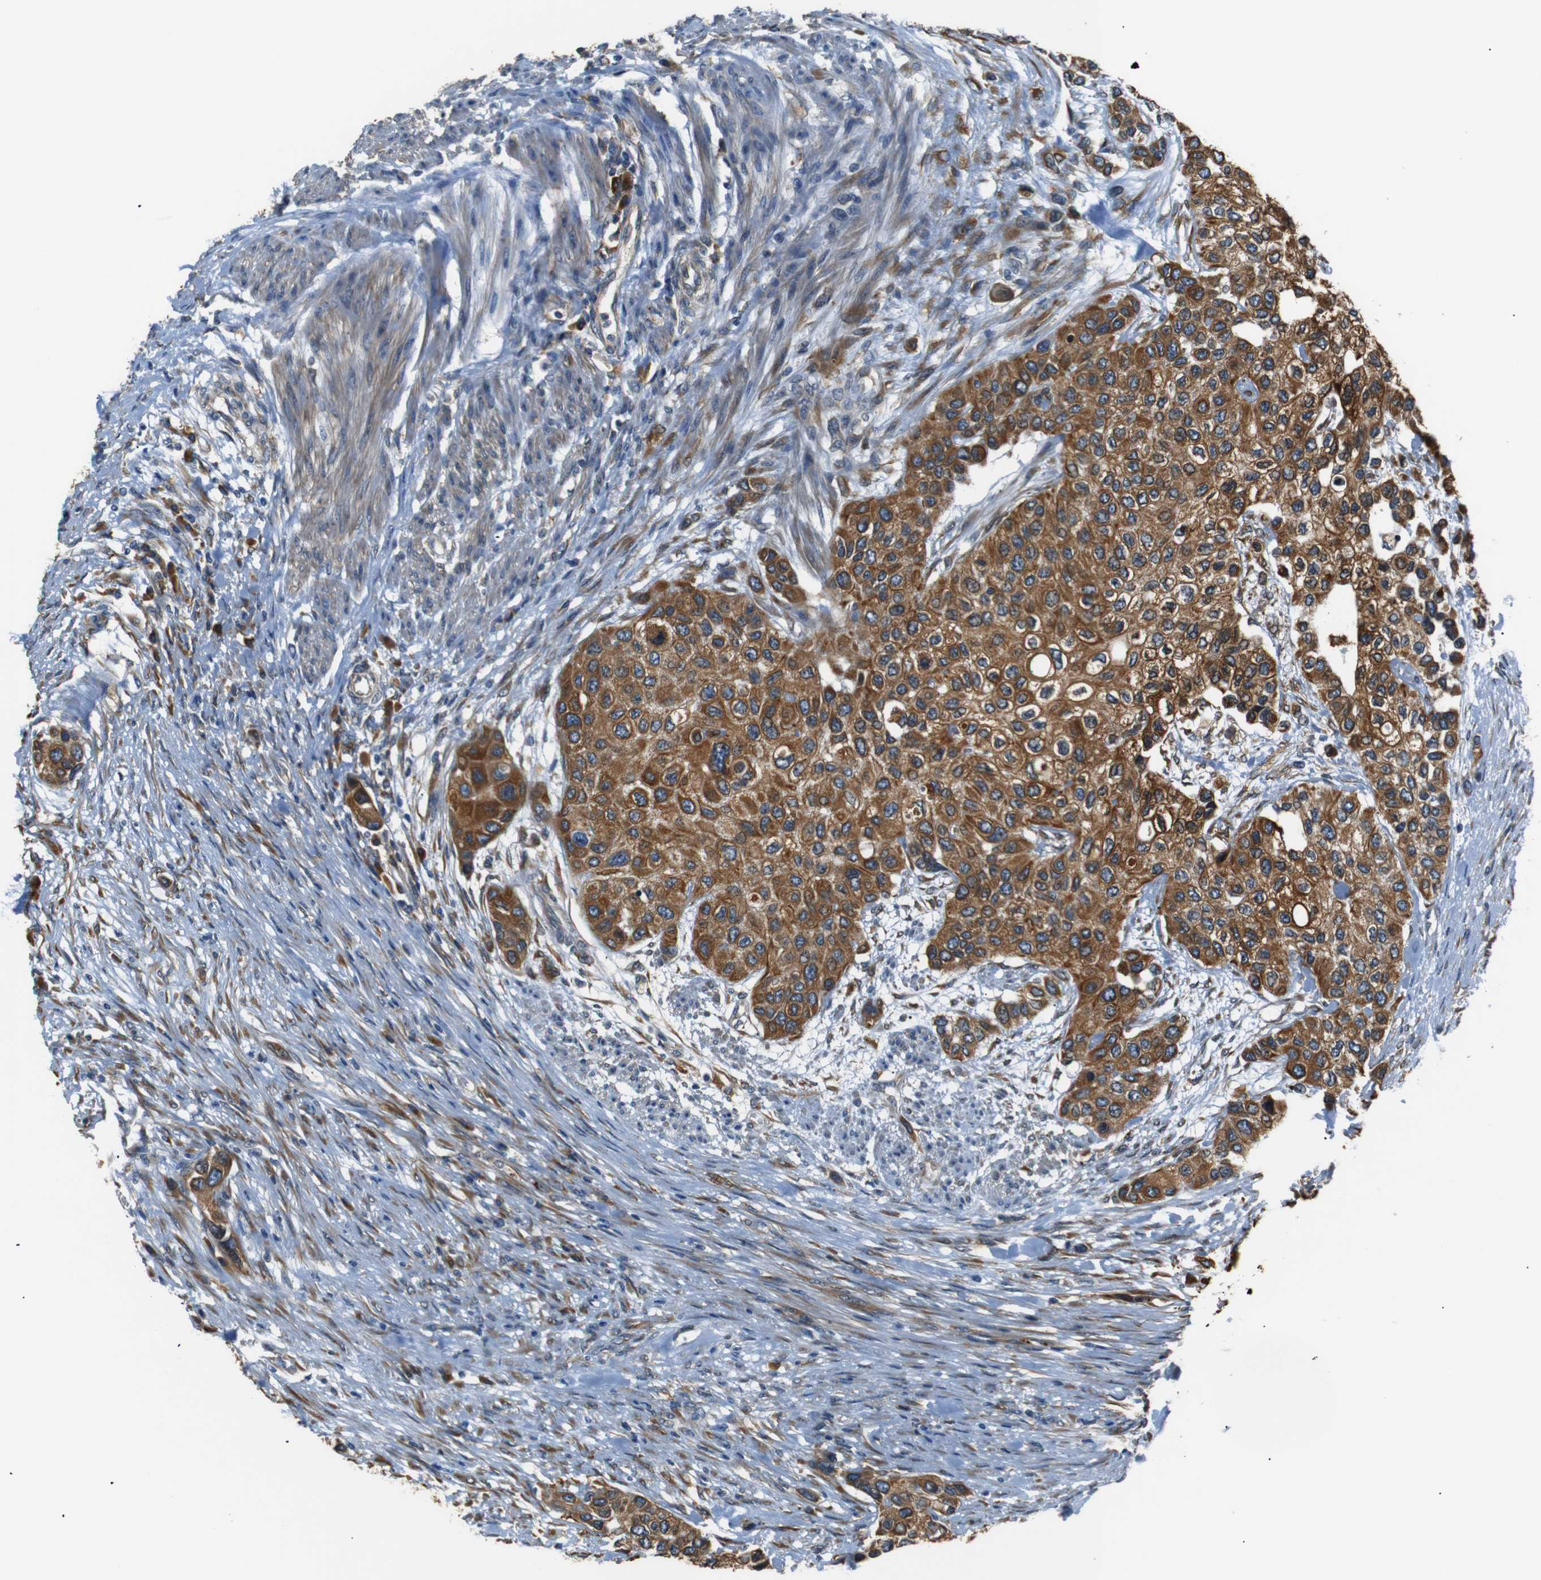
{"staining": {"intensity": "moderate", "quantity": ">75%", "location": "cytoplasmic/membranous"}, "tissue": "urothelial cancer", "cell_type": "Tumor cells", "image_type": "cancer", "snomed": [{"axis": "morphology", "description": "Urothelial carcinoma, High grade"}, {"axis": "topography", "description": "Urinary bladder"}], "caption": "Human urothelial cancer stained with a protein marker exhibits moderate staining in tumor cells.", "gene": "TMED2", "patient": {"sex": "female", "age": 56}}